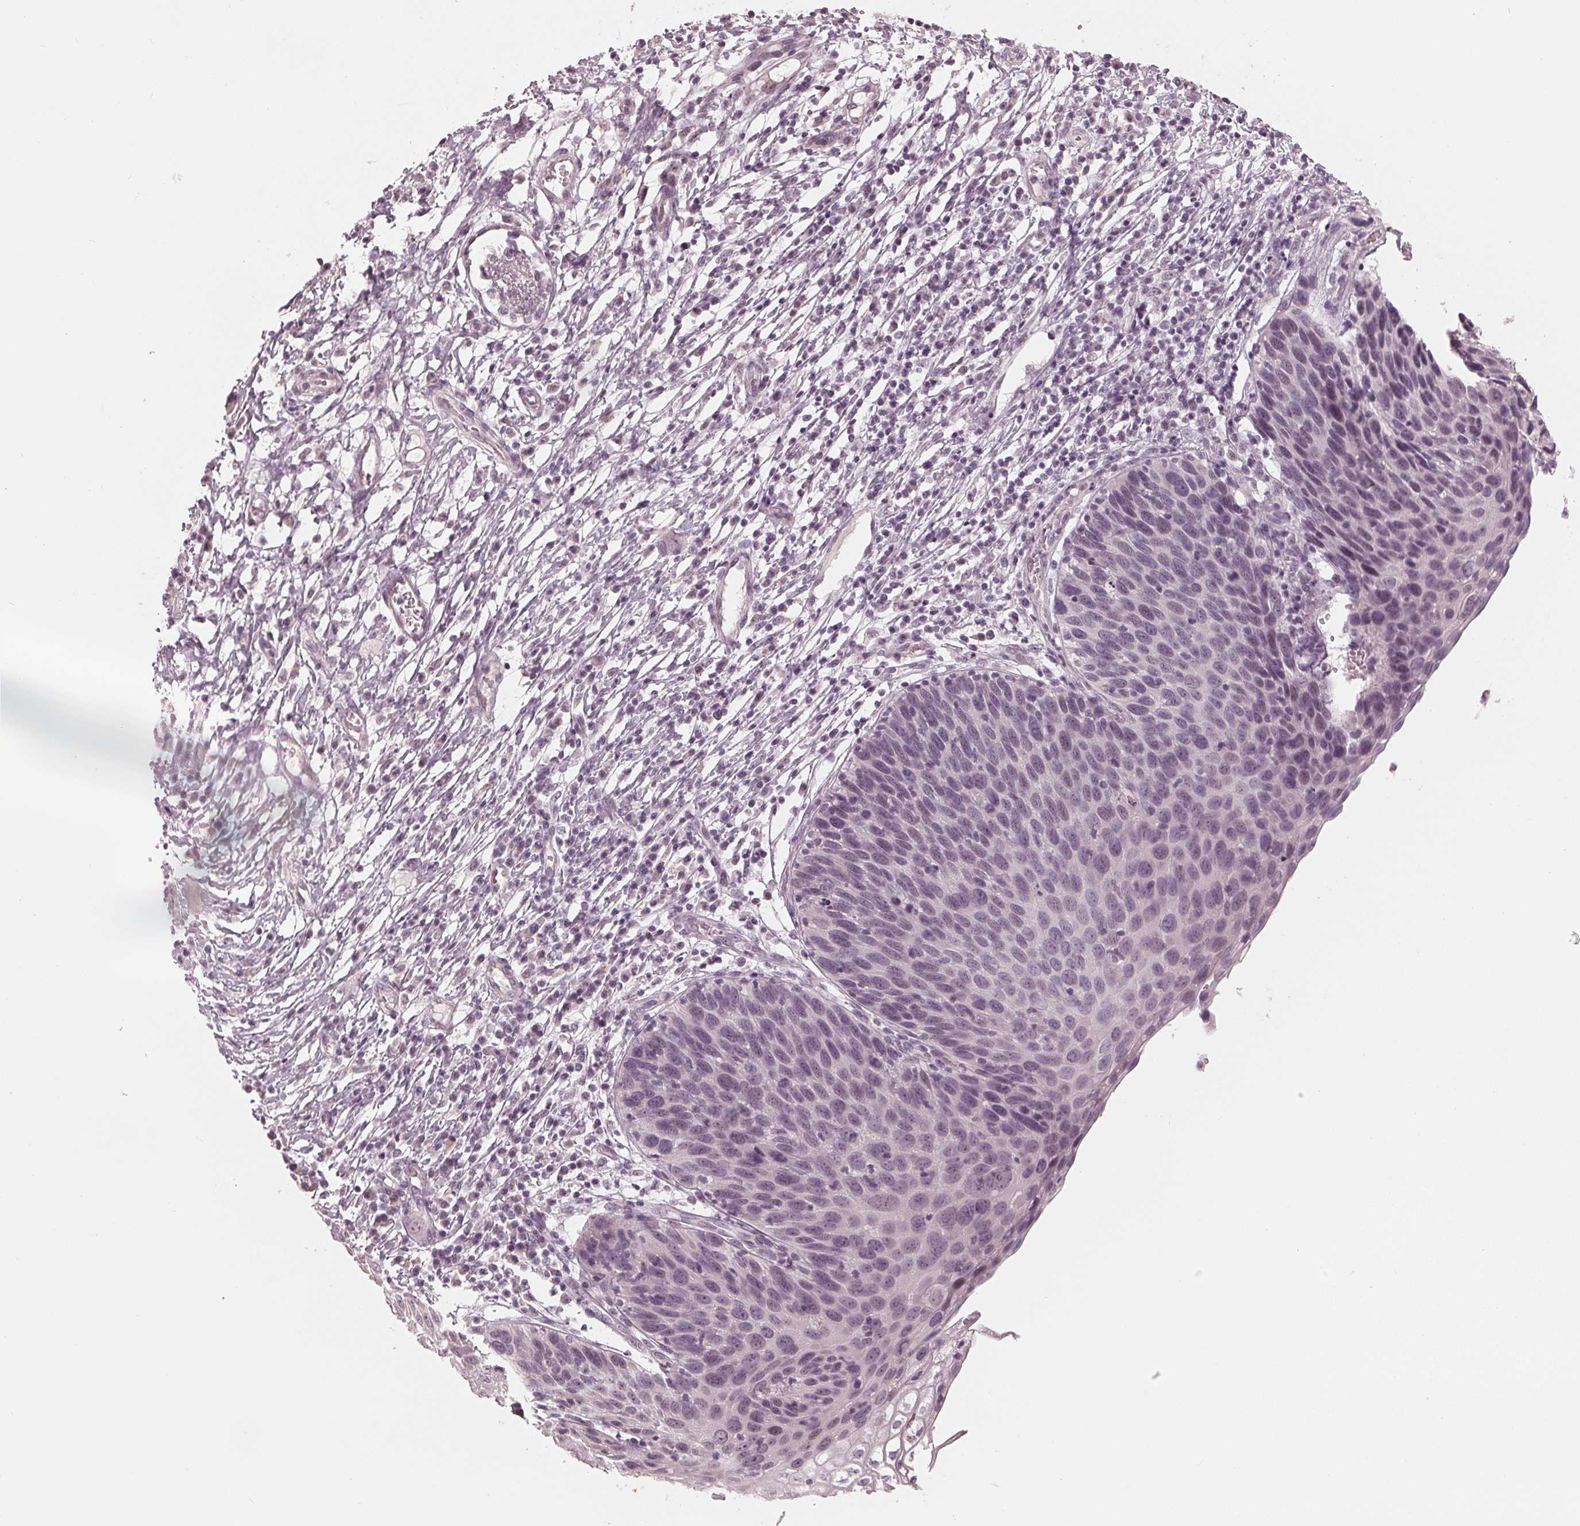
{"staining": {"intensity": "negative", "quantity": "none", "location": "none"}, "tissue": "cervix", "cell_type": "Glandular cells", "image_type": "normal", "snomed": [{"axis": "morphology", "description": "Normal tissue, NOS"}, {"axis": "topography", "description": "Cervix"}], "caption": "Glandular cells are negative for brown protein staining in benign cervix. (DAB (3,3'-diaminobenzidine) IHC, high magnification).", "gene": "ADPRHL1", "patient": {"sex": "female", "age": 36}}